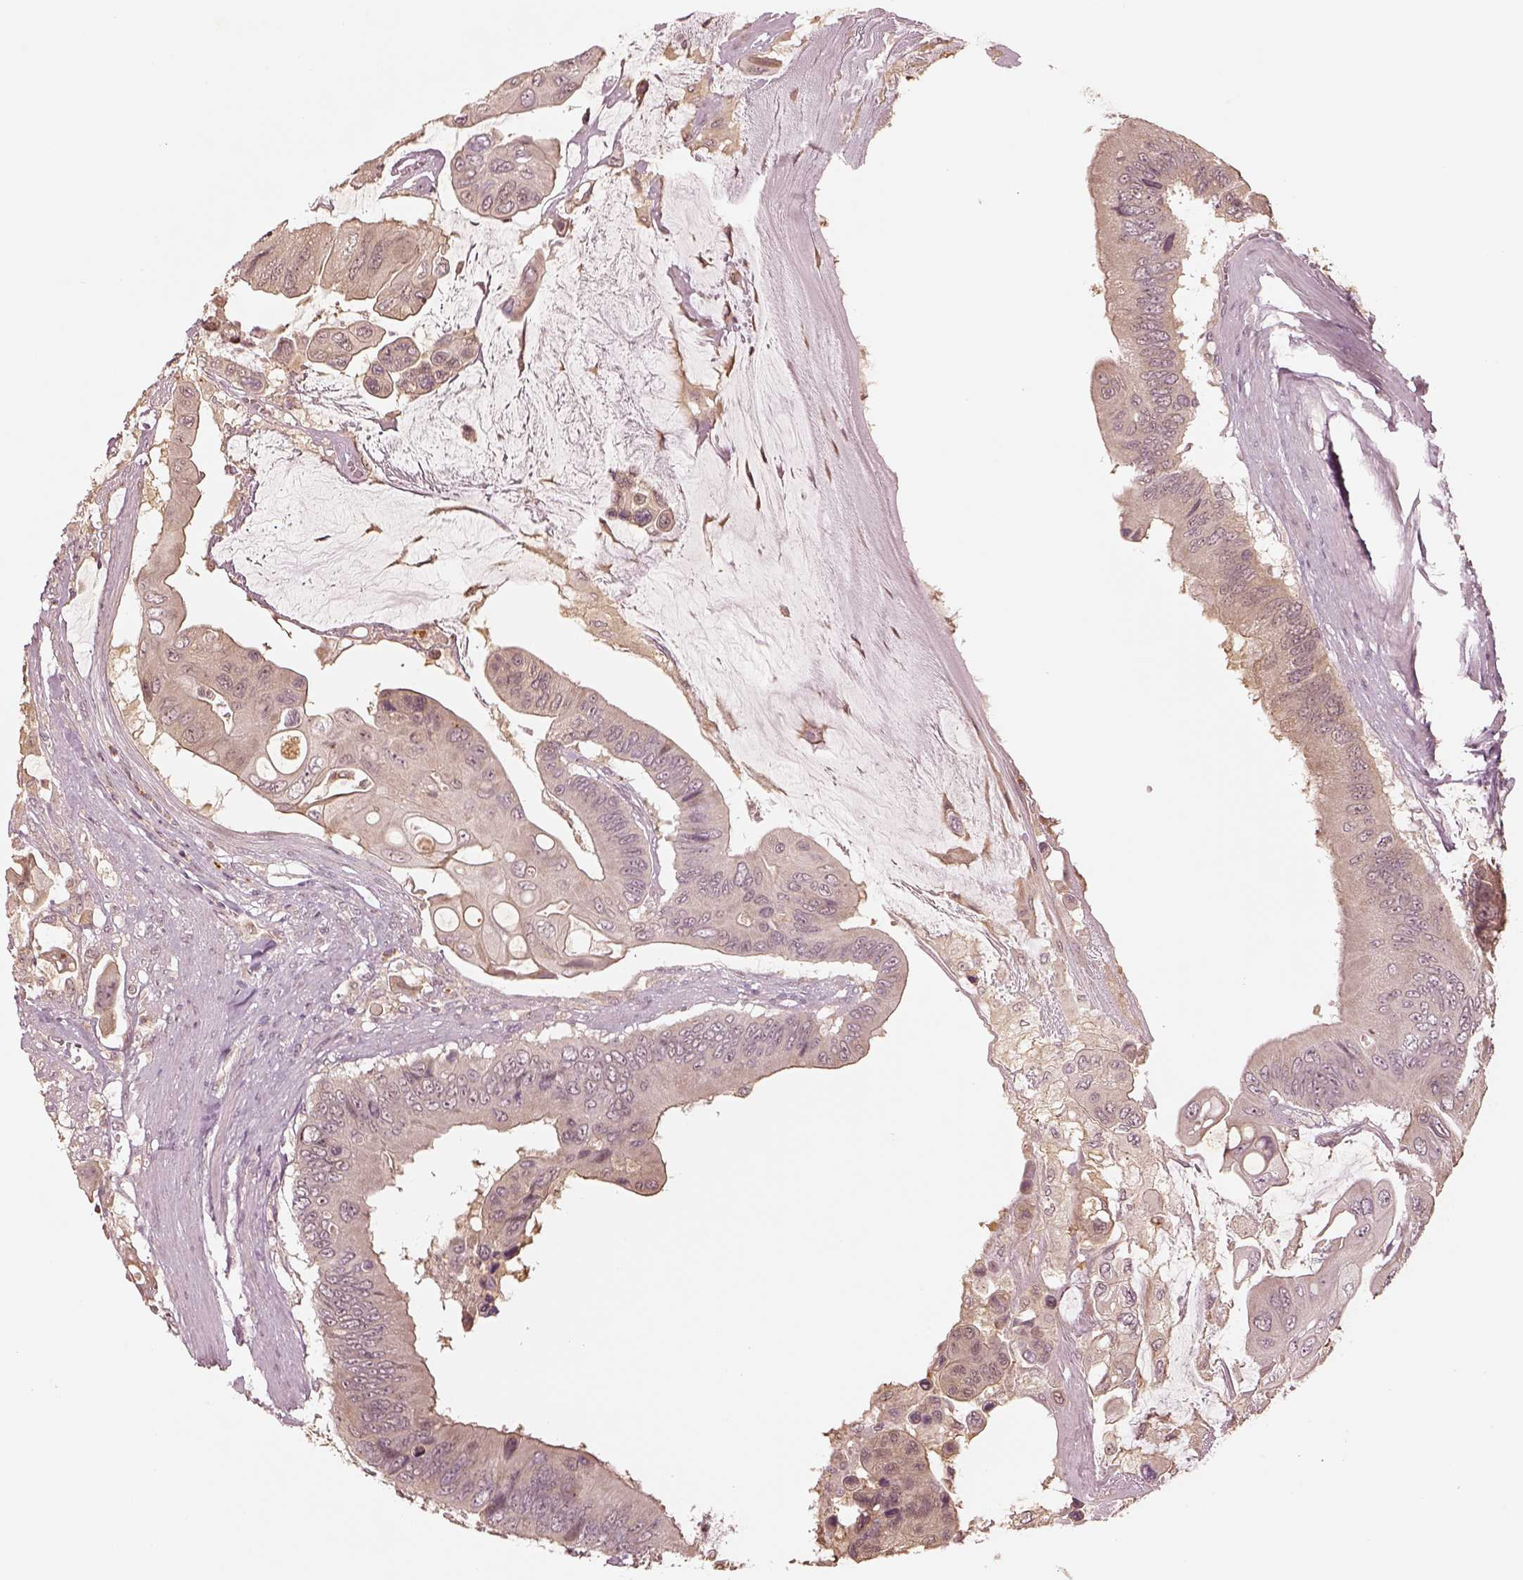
{"staining": {"intensity": "negative", "quantity": "none", "location": "none"}, "tissue": "colorectal cancer", "cell_type": "Tumor cells", "image_type": "cancer", "snomed": [{"axis": "morphology", "description": "Adenocarcinoma, NOS"}, {"axis": "topography", "description": "Rectum"}], "caption": "Tumor cells show no significant expression in colorectal cancer.", "gene": "CRB1", "patient": {"sex": "male", "age": 63}}